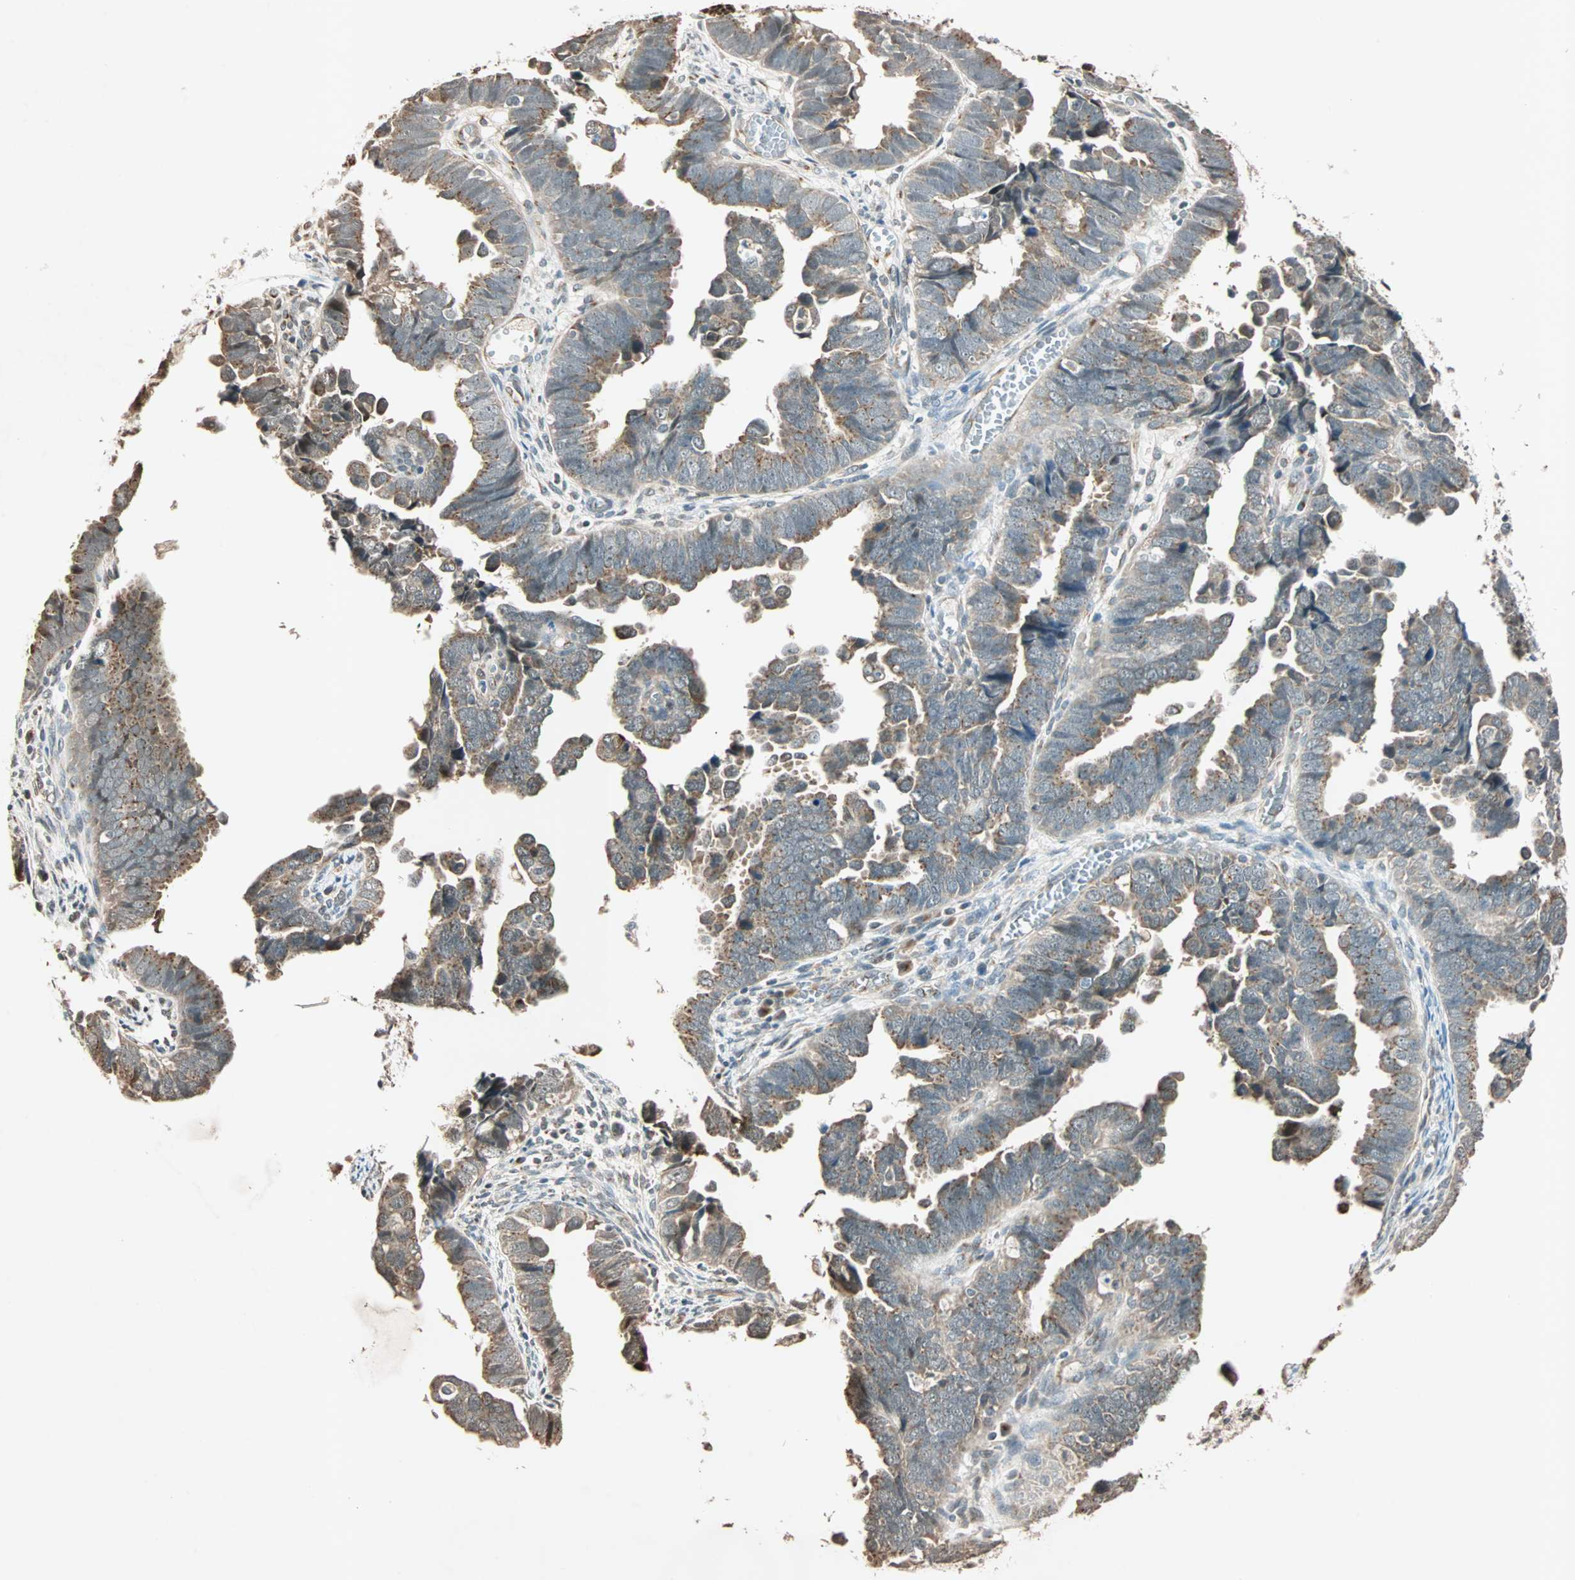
{"staining": {"intensity": "weak", "quantity": "25%-75%", "location": "cytoplasmic/membranous"}, "tissue": "endometrial cancer", "cell_type": "Tumor cells", "image_type": "cancer", "snomed": [{"axis": "morphology", "description": "Adenocarcinoma, NOS"}, {"axis": "topography", "description": "Endometrium"}], "caption": "IHC micrograph of neoplastic tissue: human endometrial adenocarcinoma stained using IHC reveals low levels of weak protein expression localized specifically in the cytoplasmic/membranous of tumor cells, appearing as a cytoplasmic/membranous brown color.", "gene": "PRDM2", "patient": {"sex": "female", "age": 75}}